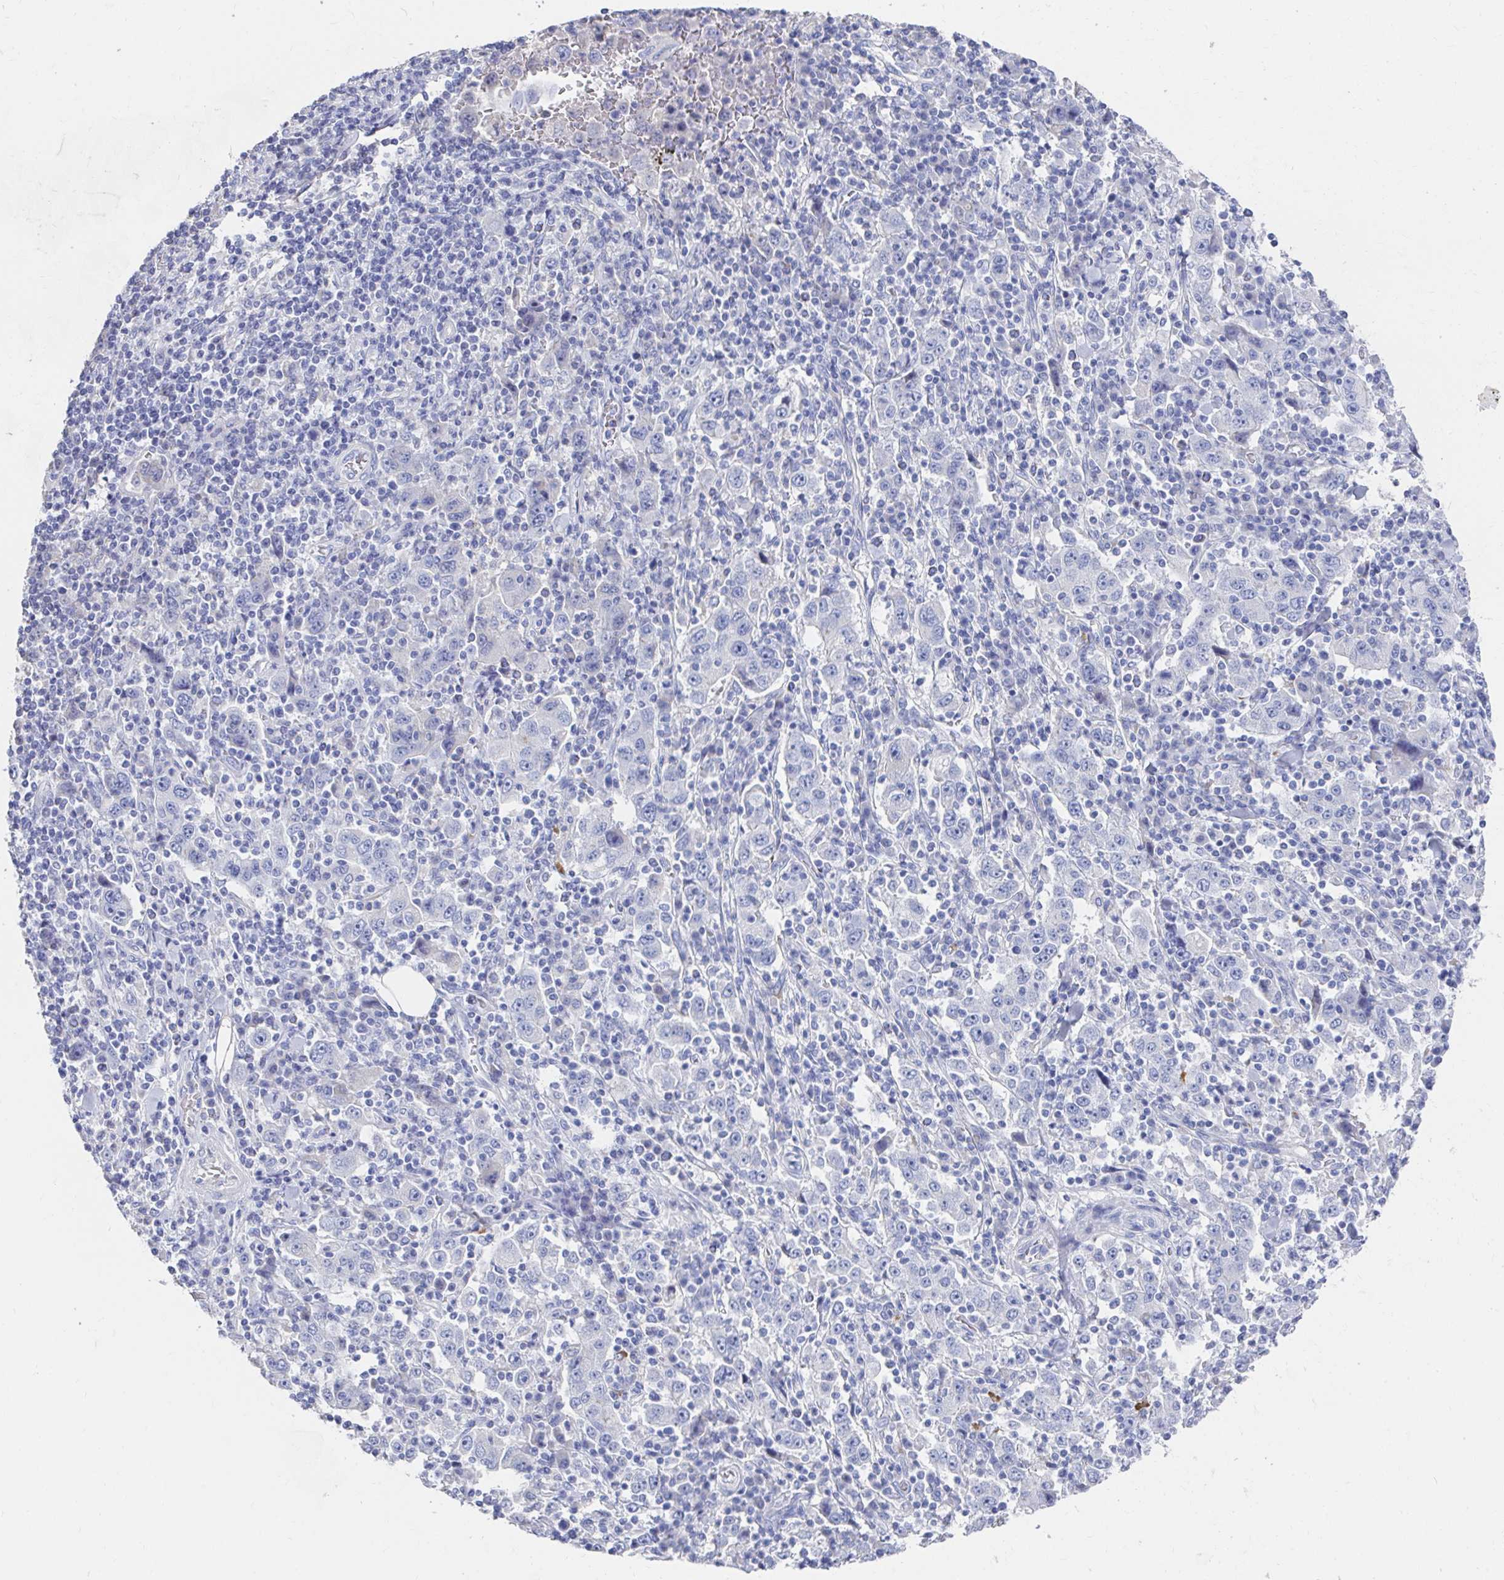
{"staining": {"intensity": "negative", "quantity": "none", "location": "none"}, "tissue": "stomach cancer", "cell_type": "Tumor cells", "image_type": "cancer", "snomed": [{"axis": "morphology", "description": "Normal tissue, NOS"}, {"axis": "morphology", "description": "Adenocarcinoma, NOS"}, {"axis": "topography", "description": "Stomach, upper"}, {"axis": "topography", "description": "Stomach"}], "caption": "DAB (3,3'-diaminobenzidine) immunohistochemical staining of human stomach cancer exhibits no significant positivity in tumor cells.", "gene": "LAMC3", "patient": {"sex": "male", "age": 59}}